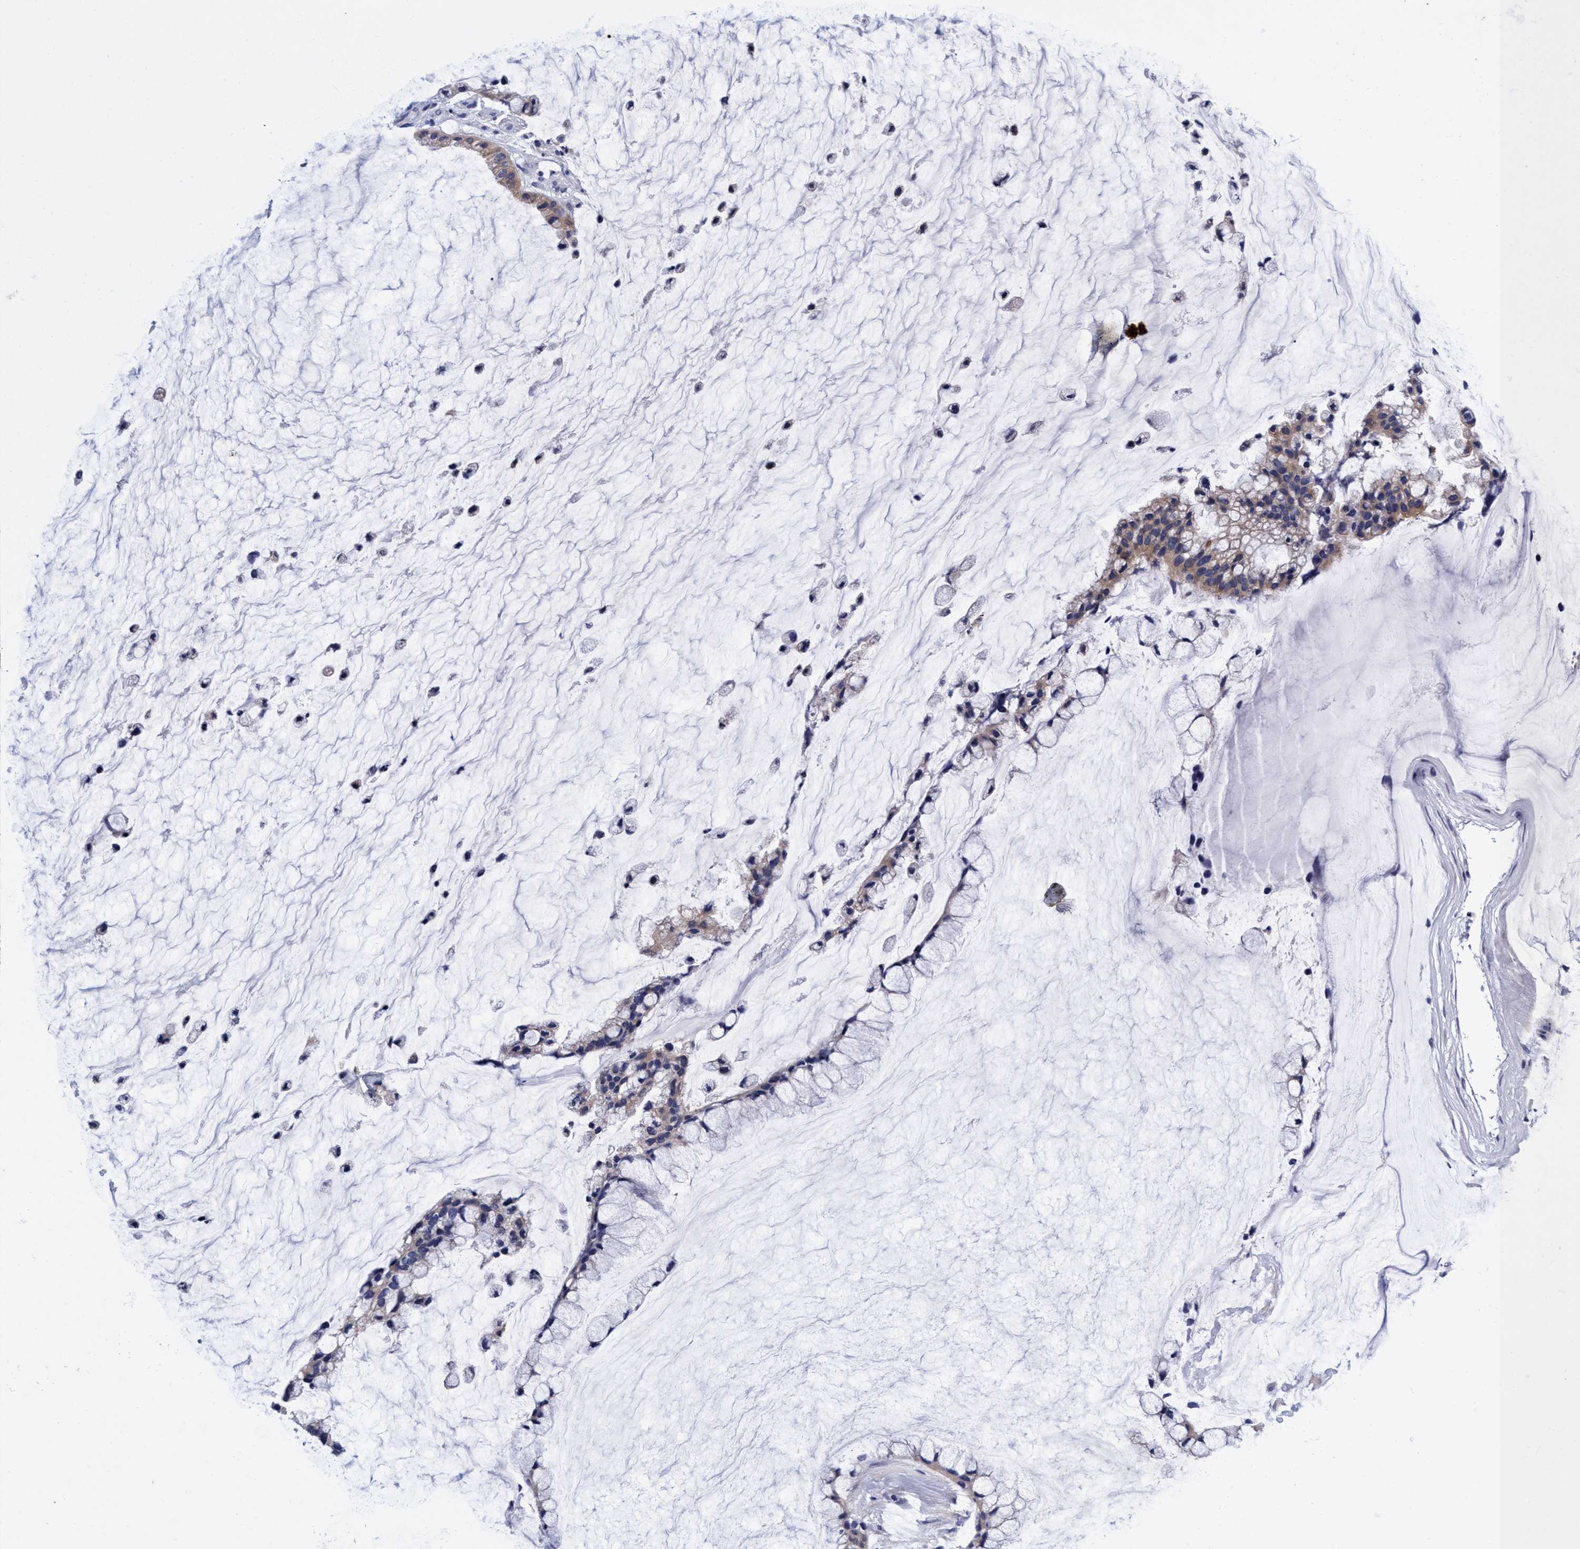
{"staining": {"intensity": "weak", "quantity": "25%-75%", "location": "cytoplasmic/membranous"}, "tissue": "ovarian cancer", "cell_type": "Tumor cells", "image_type": "cancer", "snomed": [{"axis": "morphology", "description": "Cystadenocarcinoma, mucinous, NOS"}, {"axis": "topography", "description": "Ovary"}], "caption": "A high-resolution photomicrograph shows immunohistochemistry staining of ovarian mucinous cystadenocarcinoma, which reveals weak cytoplasmic/membranous expression in about 25%-75% of tumor cells.", "gene": "PLPPR1", "patient": {"sex": "female", "age": 39}}